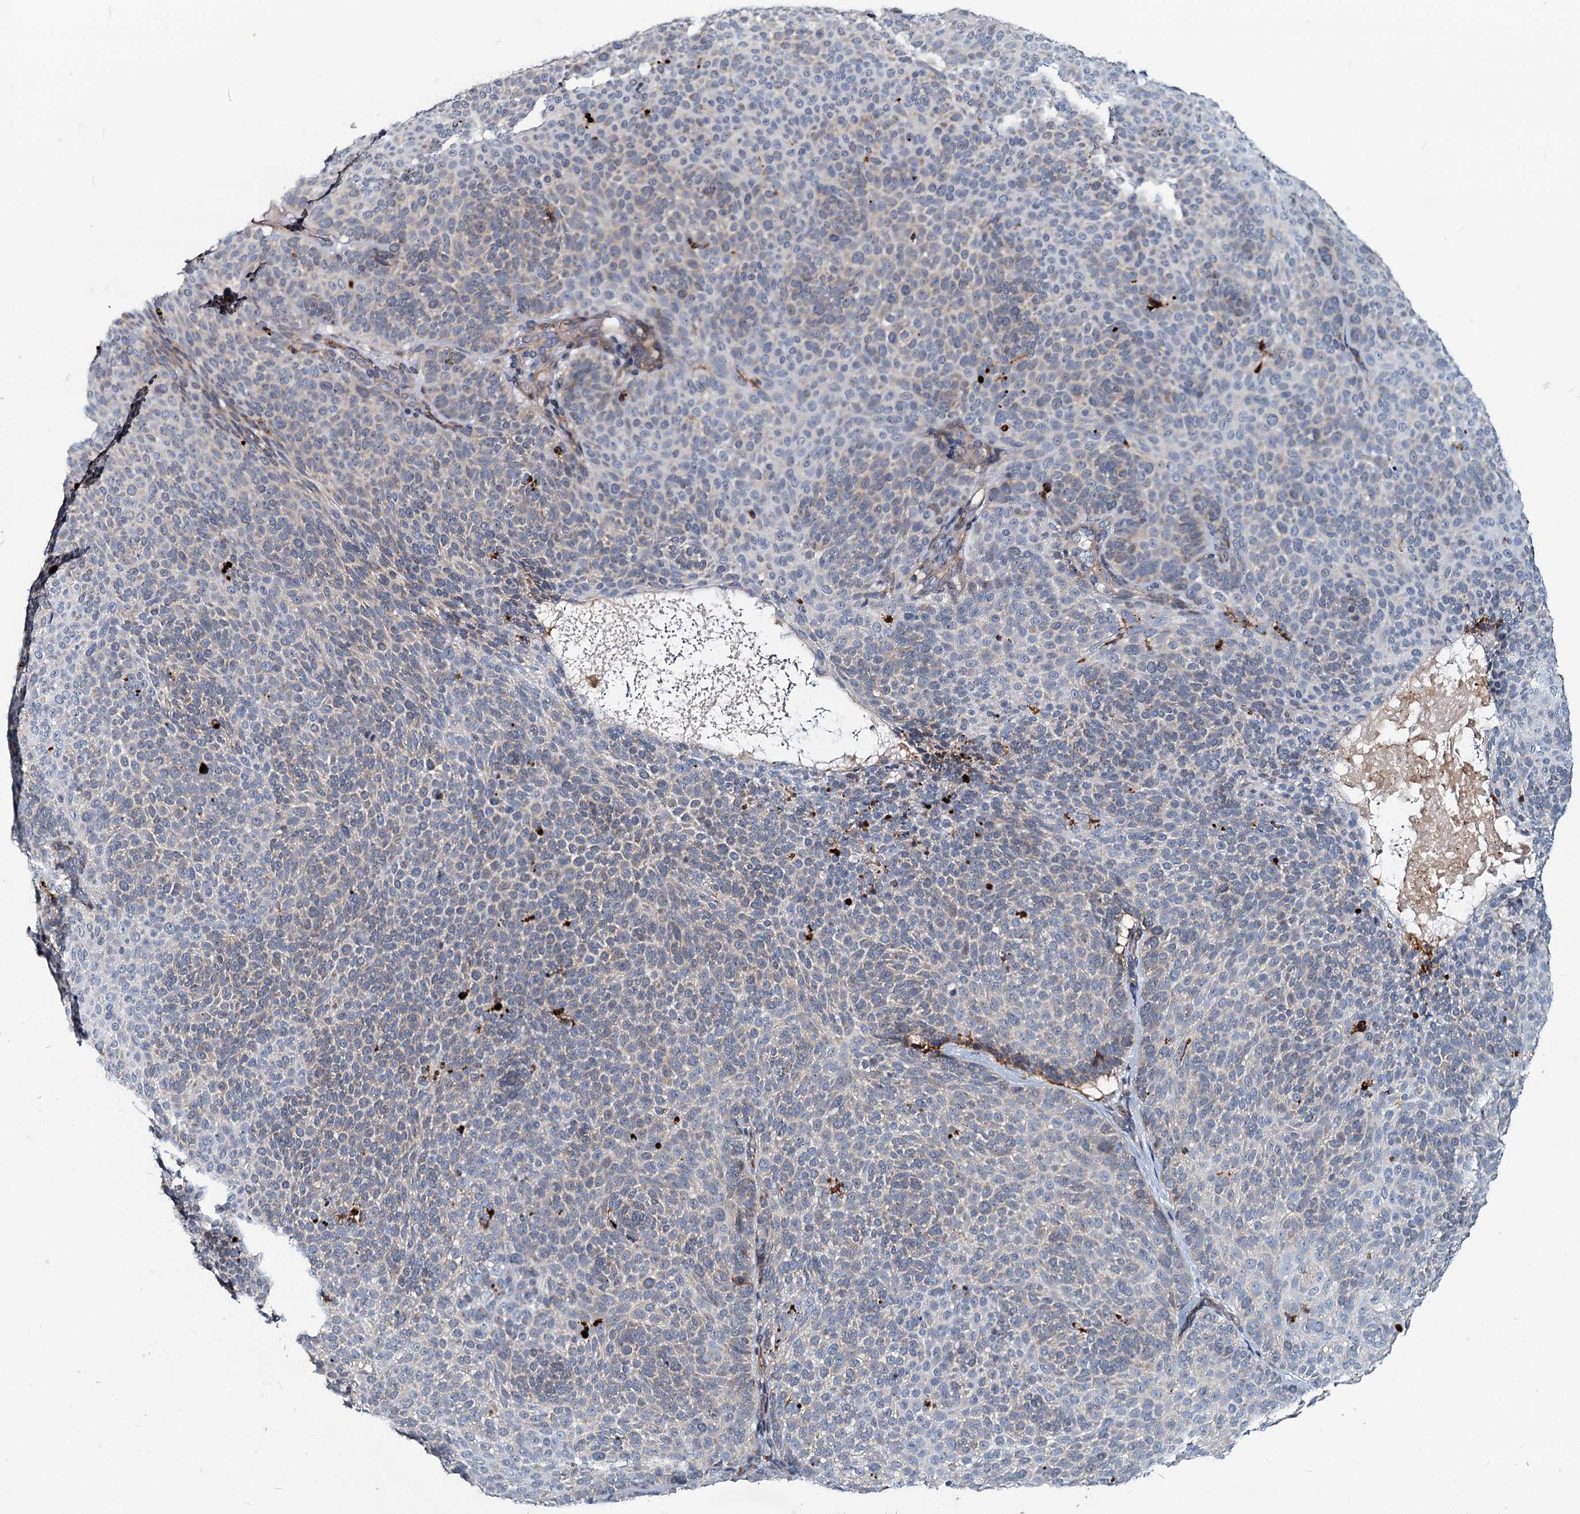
{"staining": {"intensity": "negative", "quantity": "none", "location": "none"}, "tissue": "skin cancer", "cell_type": "Tumor cells", "image_type": "cancer", "snomed": [{"axis": "morphology", "description": "Basal cell carcinoma"}, {"axis": "topography", "description": "Skin"}], "caption": "Tumor cells are negative for protein expression in human skin cancer (basal cell carcinoma).", "gene": "DCUN1D2", "patient": {"sex": "male", "age": 85}}